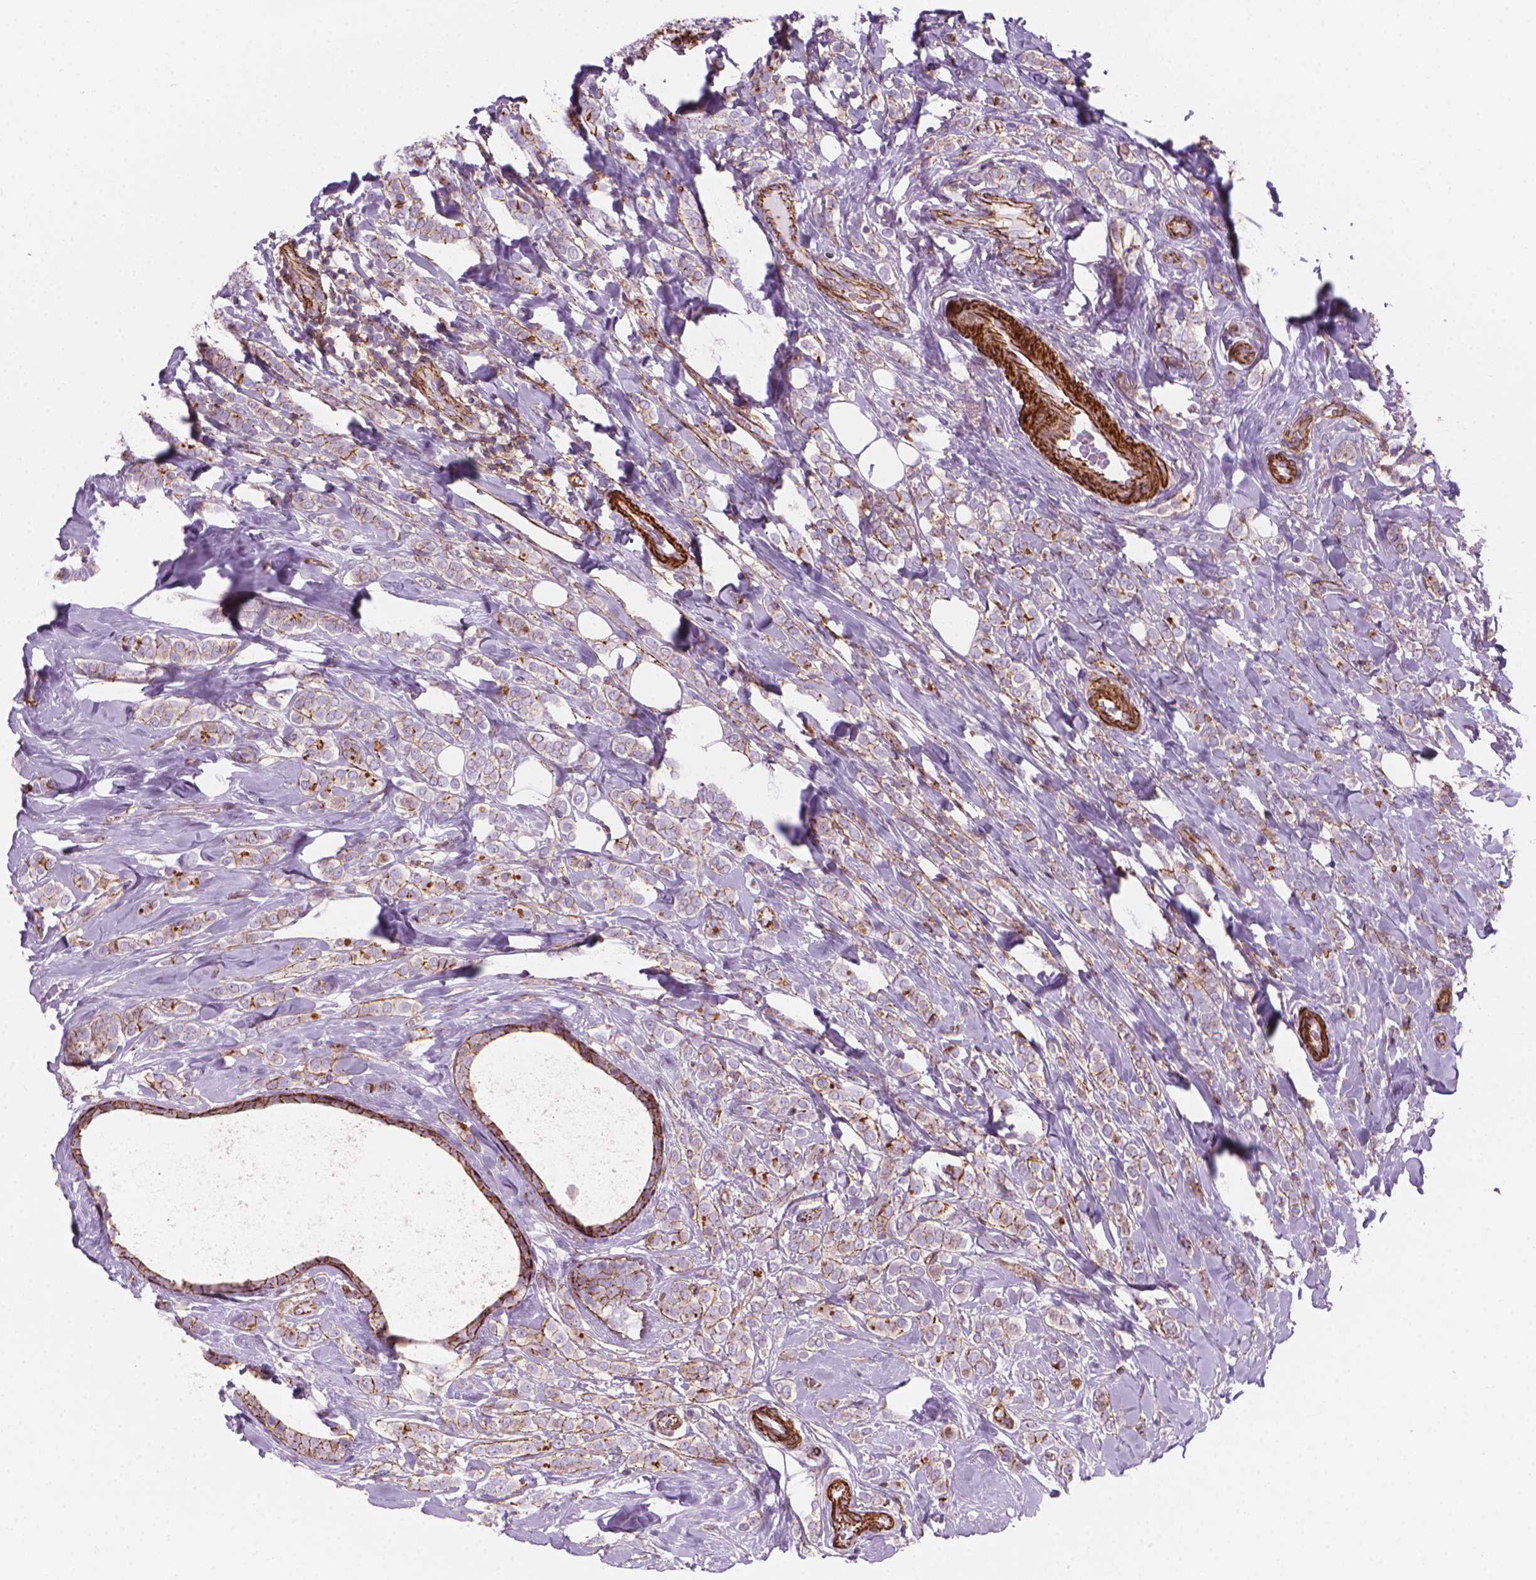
{"staining": {"intensity": "moderate", "quantity": "<25%", "location": "cytoplasmic/membranous"}, "tissue": "breast cancer", "cell_type": "Tumor cells", "image_type": "cancer", "snomed": [{"axis": "morphology", "description": "Lobular carcinoma"}, {"axis": "topography", "description": "Breast"}], "caption": "Immunohistochemistry image of breast cancer stained for a protein (brown), which demonstrates low levels of moderate cytoplasmic/membranous staining in approximately <25% of tumor cells.", "gene": "PATJ", "patient": {"sex": "female", "age": 49}}